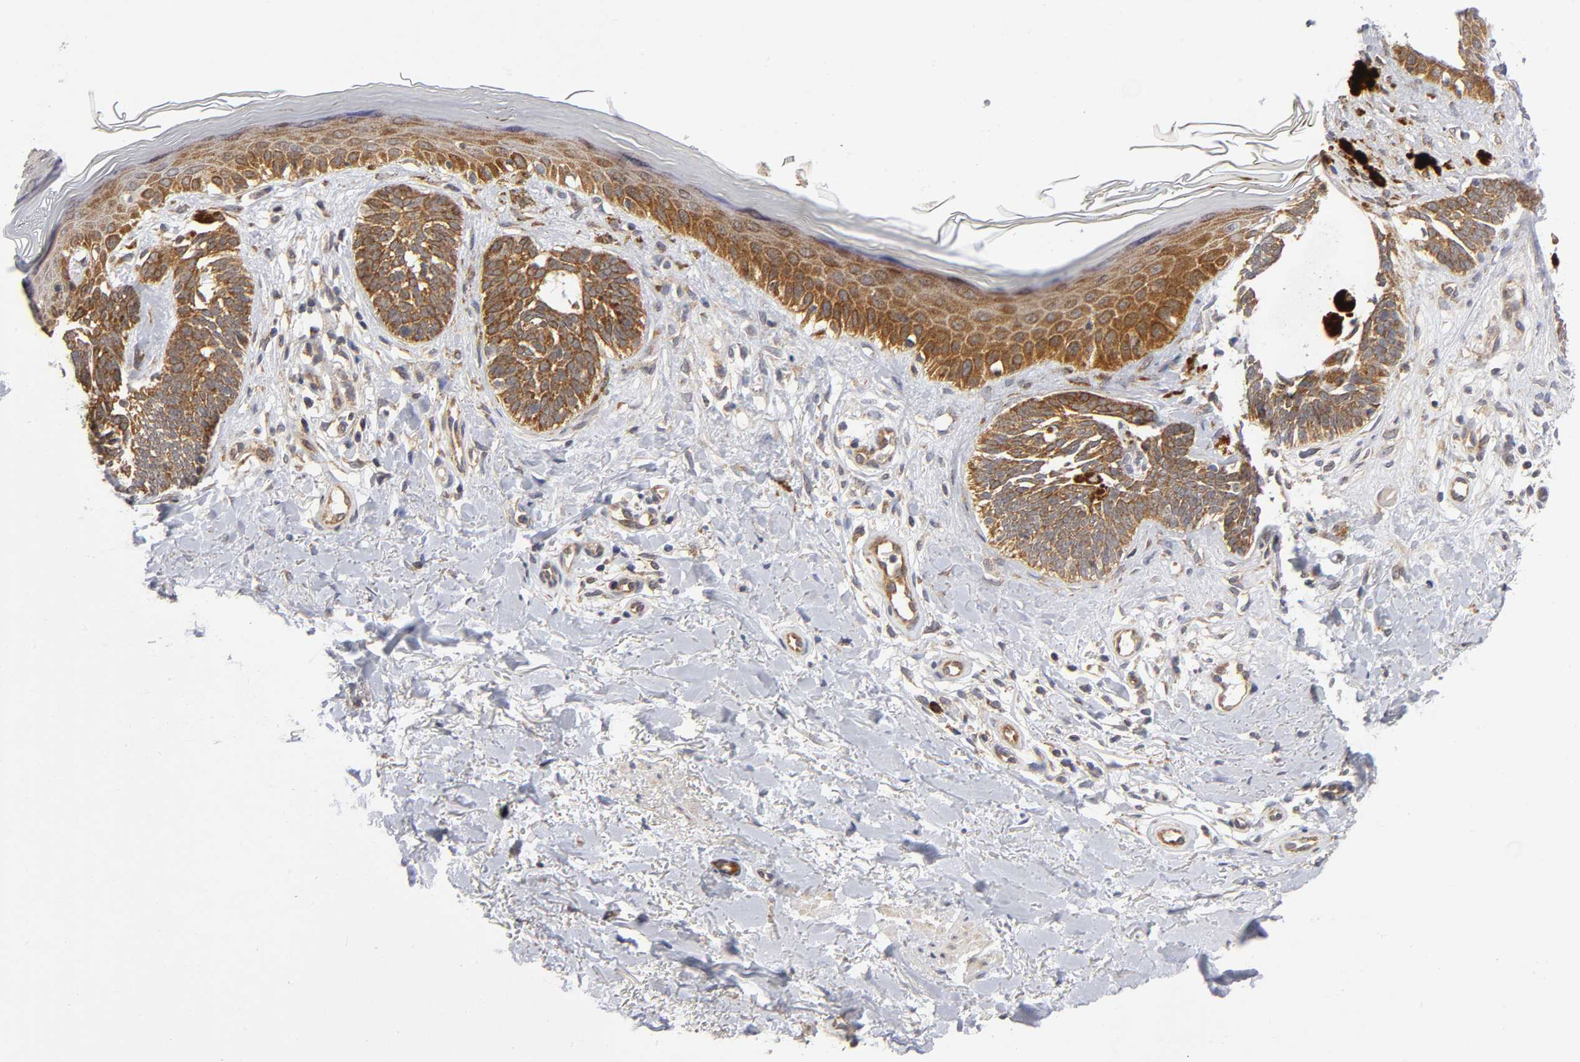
{"staining": {"intensity": "strong", "quantity": ">75%", "location": "cytoplasmic/membranous"}, "tissue": "skin cancer", "cell_type": "Tumor cells", "image_type": "cancer", "snomed": [{"axis": "morphology", "description": "Normal tissue, NOS"}, {"axis": "morphology", "description": "Basal cell carcinoma"}, {"axis": "topography", "description": "Skin"}], "caption": "A photomicrograph of human skin cancer stained for a protein displays strong cytoplasmic/membranous brown staining in tumor cells.", "gene": "EIF5", "patient": {"sex": "female", "age": 58}}